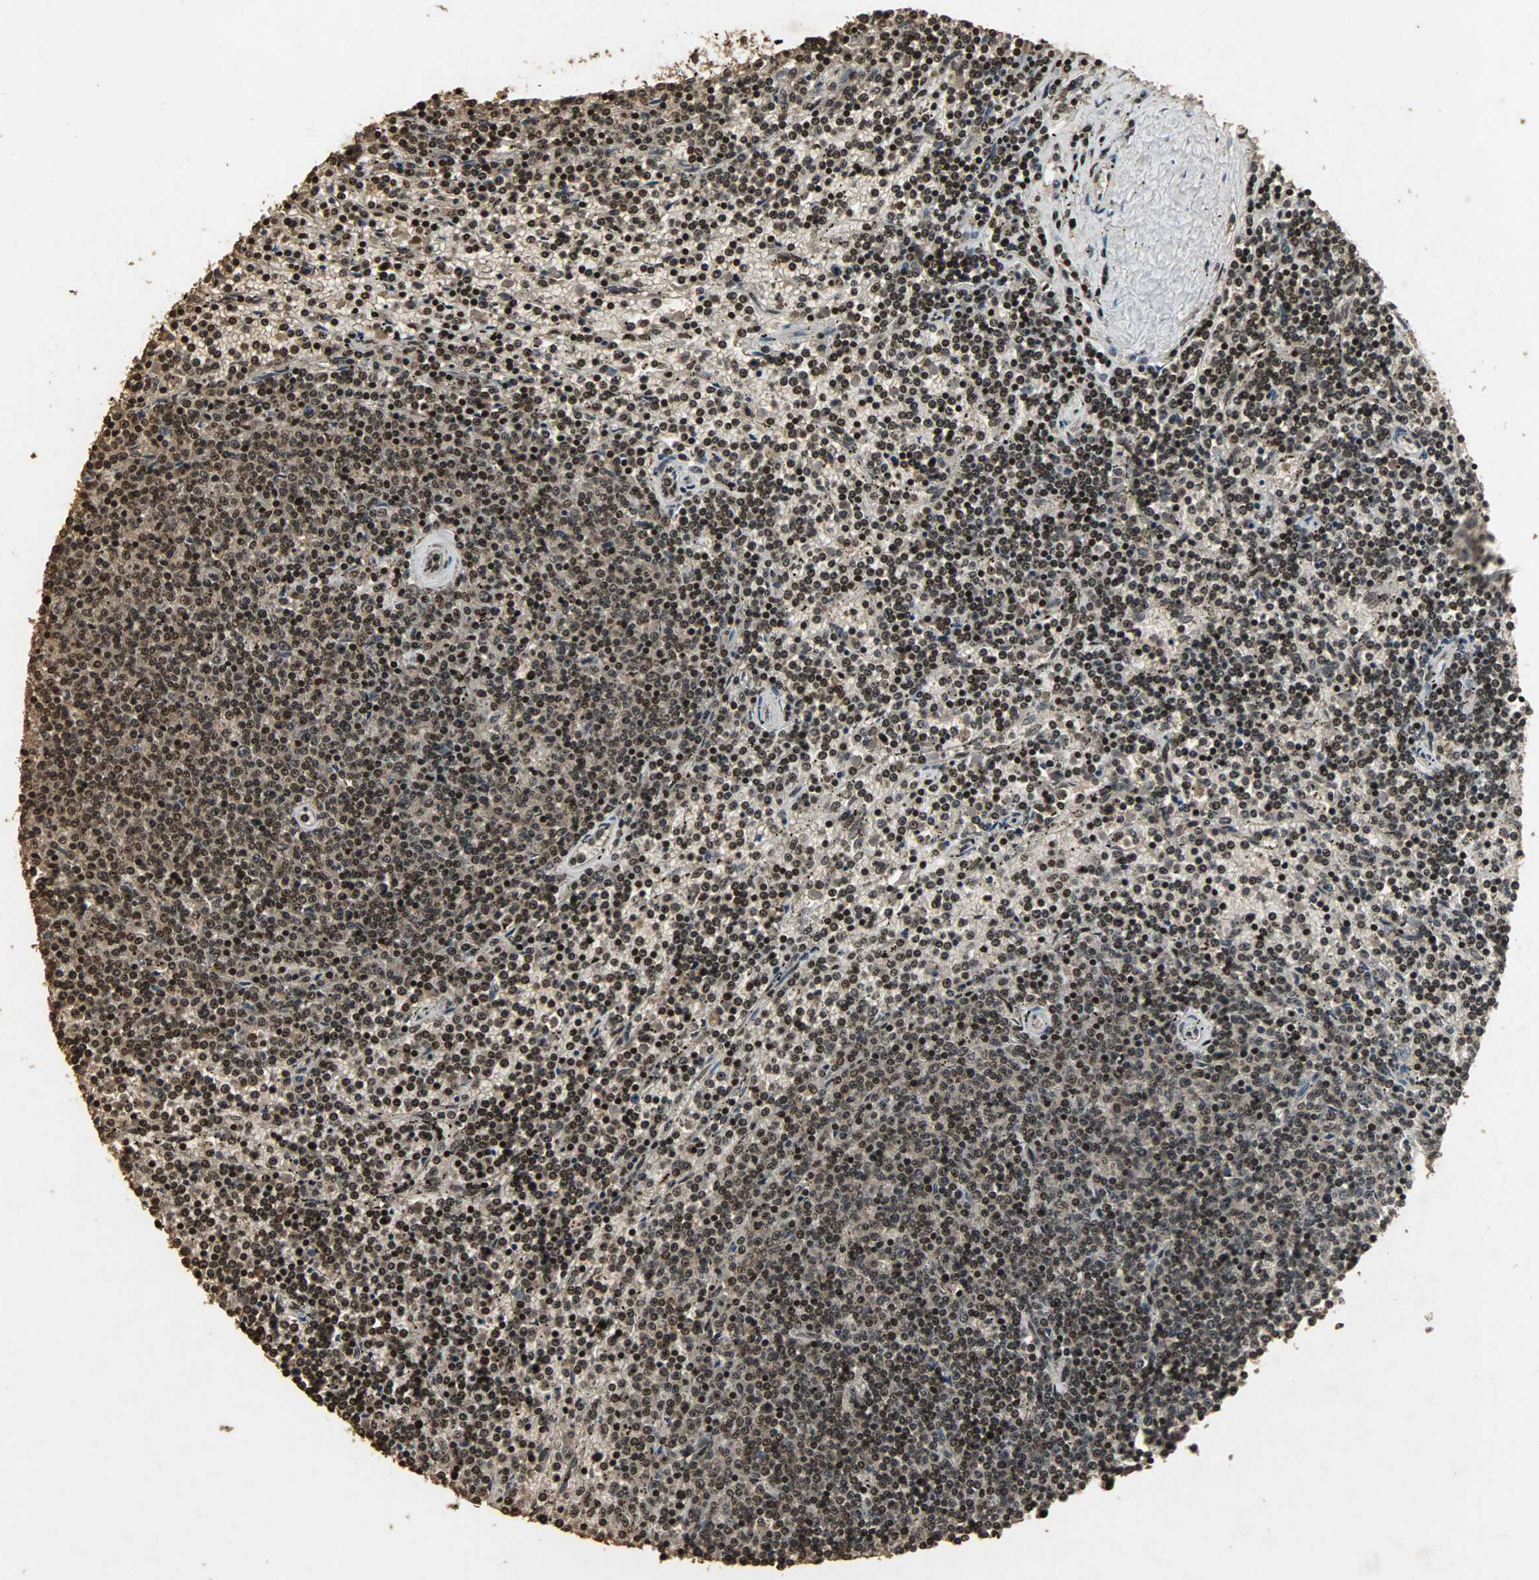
{"staining": {"intensity": "strong", "quantity": ">75%", "location": "cytoplasmic/membranous,nuclear"}, "tissue": "lymphoma", "cell_type": "Tumor cells", "image_type": "cancer", "snomed": [{"axis": "morphology", "description": "Malignant lymphoma, non-Hodgkin's type, Low grade"}, {"axis": "topography", "description": "Spleen"}], "caption": "Approximately >75% of tumor cells in human malignant lymphoma, non-Hodgkin's type (low-grade) exhibit strong cytoplasmic/membranous and nuclear protein positivity as visualized by brown immunohistochemical staining.", "gene": "PPP3R1", "patient": {"sex": "female", "age": 50}}